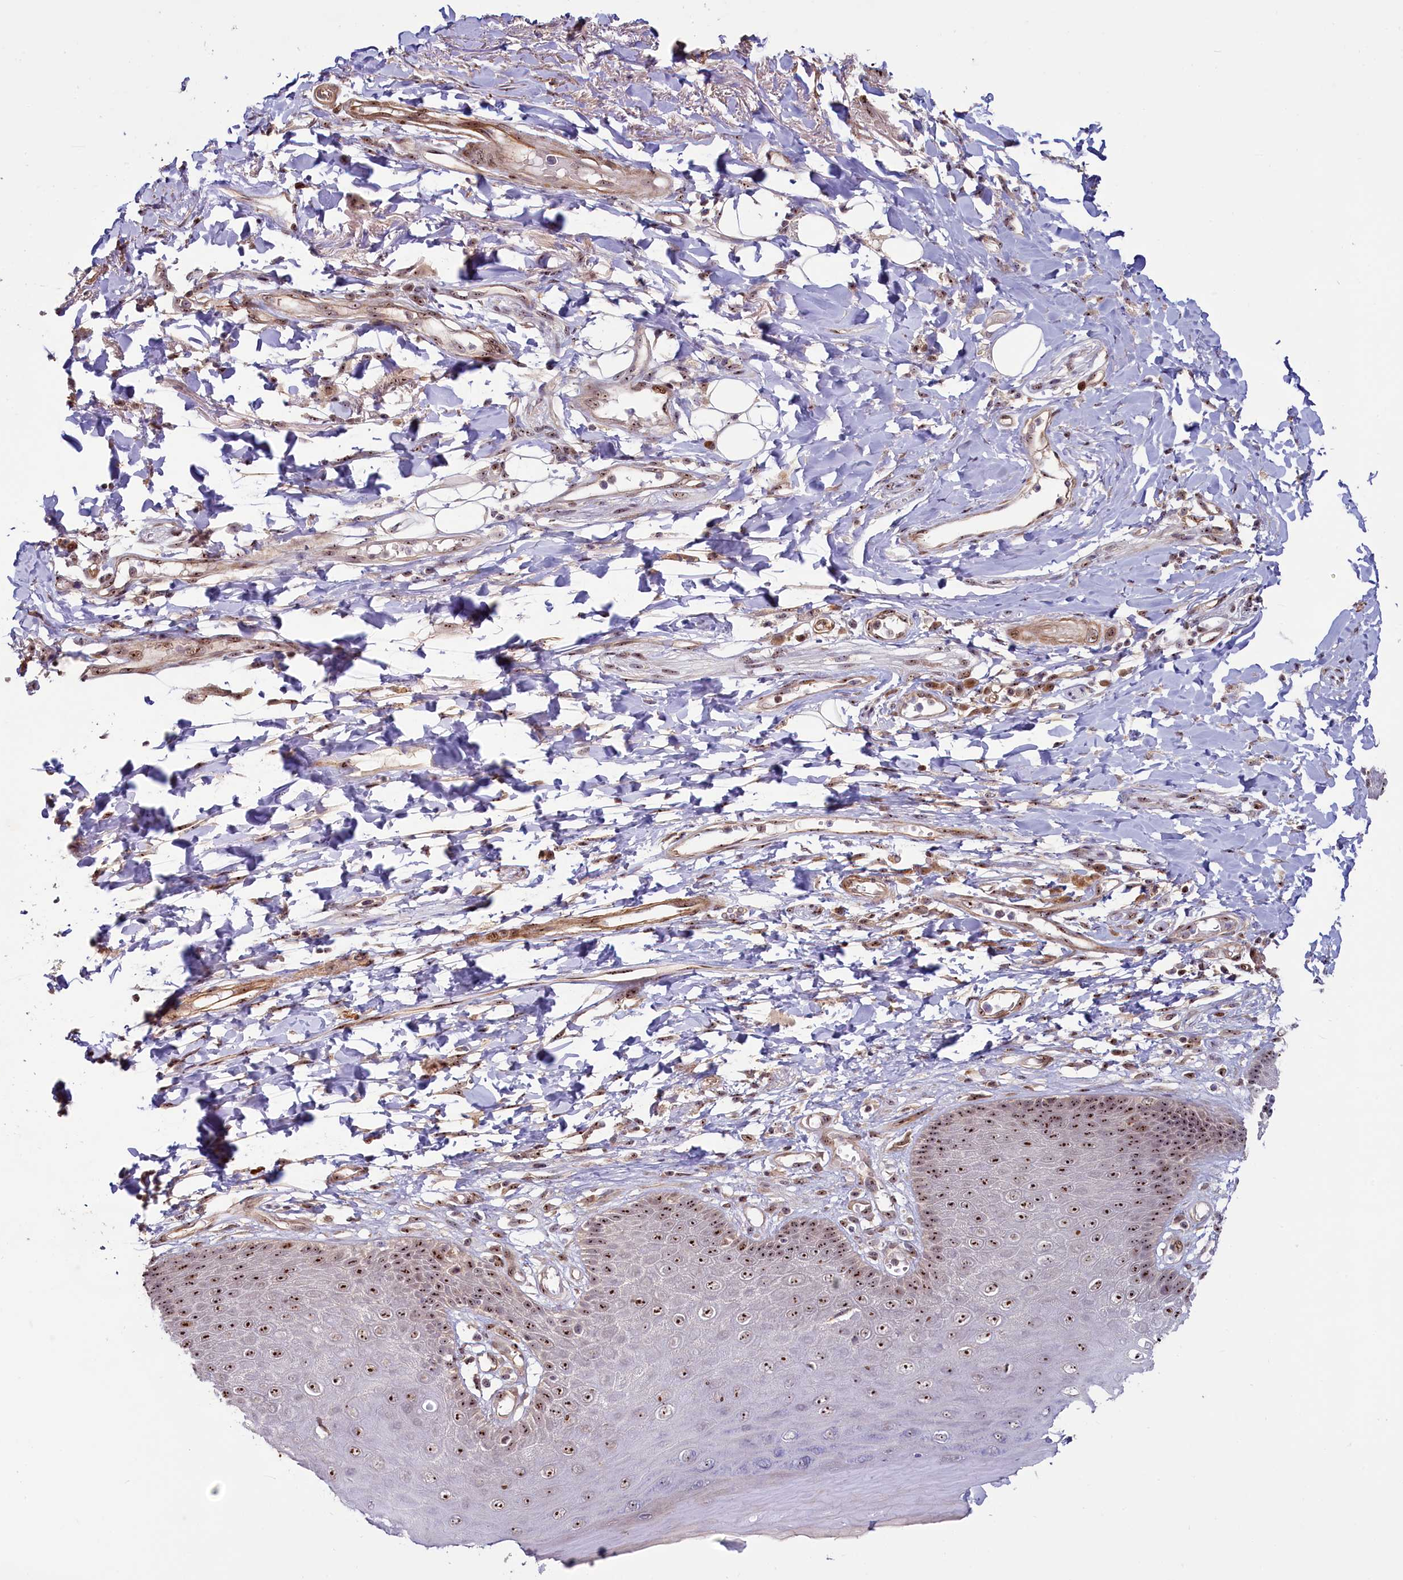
{"staining": {"intensity": "moderate", "quantity": ">75%", "location": "nuclear"}, "tissue": "skin", "cell_type": "Epidermal cells", "image_type": "normal", "snomed": [{"axis": "morphology", "description": "Normal tissue, NOS"}, {"axis": "topography", "description": "Anal"}], "caption": "Immunohistochemical staining of unremarkable skin exhibits medium levels of moderate nuclear staining in about >75% of epidermal cells. Using DAB (3,3'-diaminobenzidine) (brown) and hematoxylin (blue) stains, captured at high magnification using brightfield microscopy.", "gene": "TCOF1", "patient": {"sex": "male", "age": 78}}